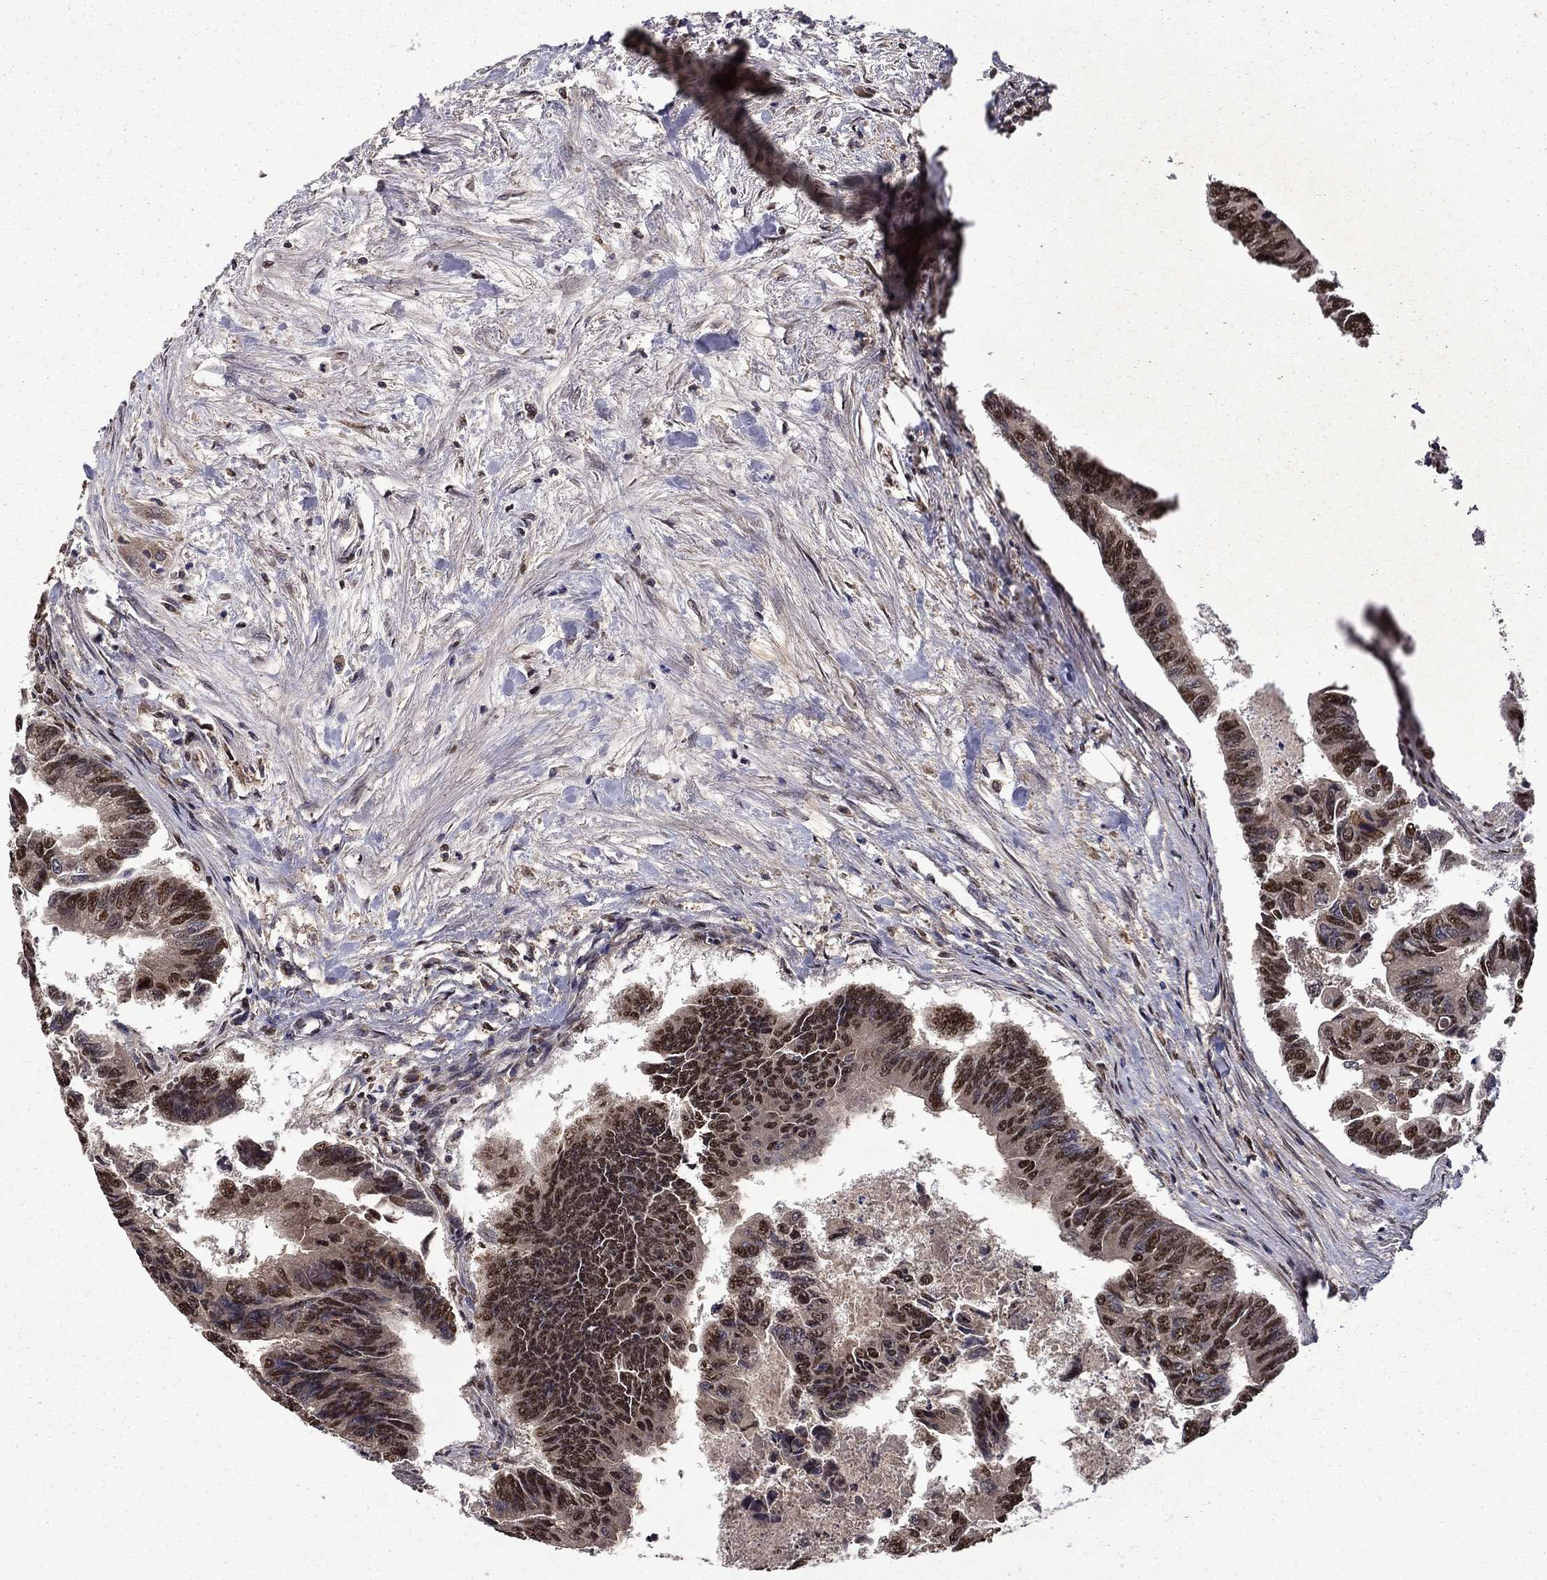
{"staining": {"intensity": "moderate", "quantity": "25%-75%", "location": "cytoplasmic/membranous,nuclear"}, "tissue": "colorectal cancer", "cell_type": "Tumor cells", "image_type": "cancer", "snomed": [{"axis": "morphology", "description": "Adenocarcinoma, NOS"}, {"axis": "topography", "description": "Colon"}], "caption": "Protein staining of colorectal adenocarcinoma tissue demonstrates moderate cytoplasmic/membranous and nuclear expression in about 25%-75% of tumor cells.", "gene": "ITM2B", "patient": {"sex": "female", "age": 65}}